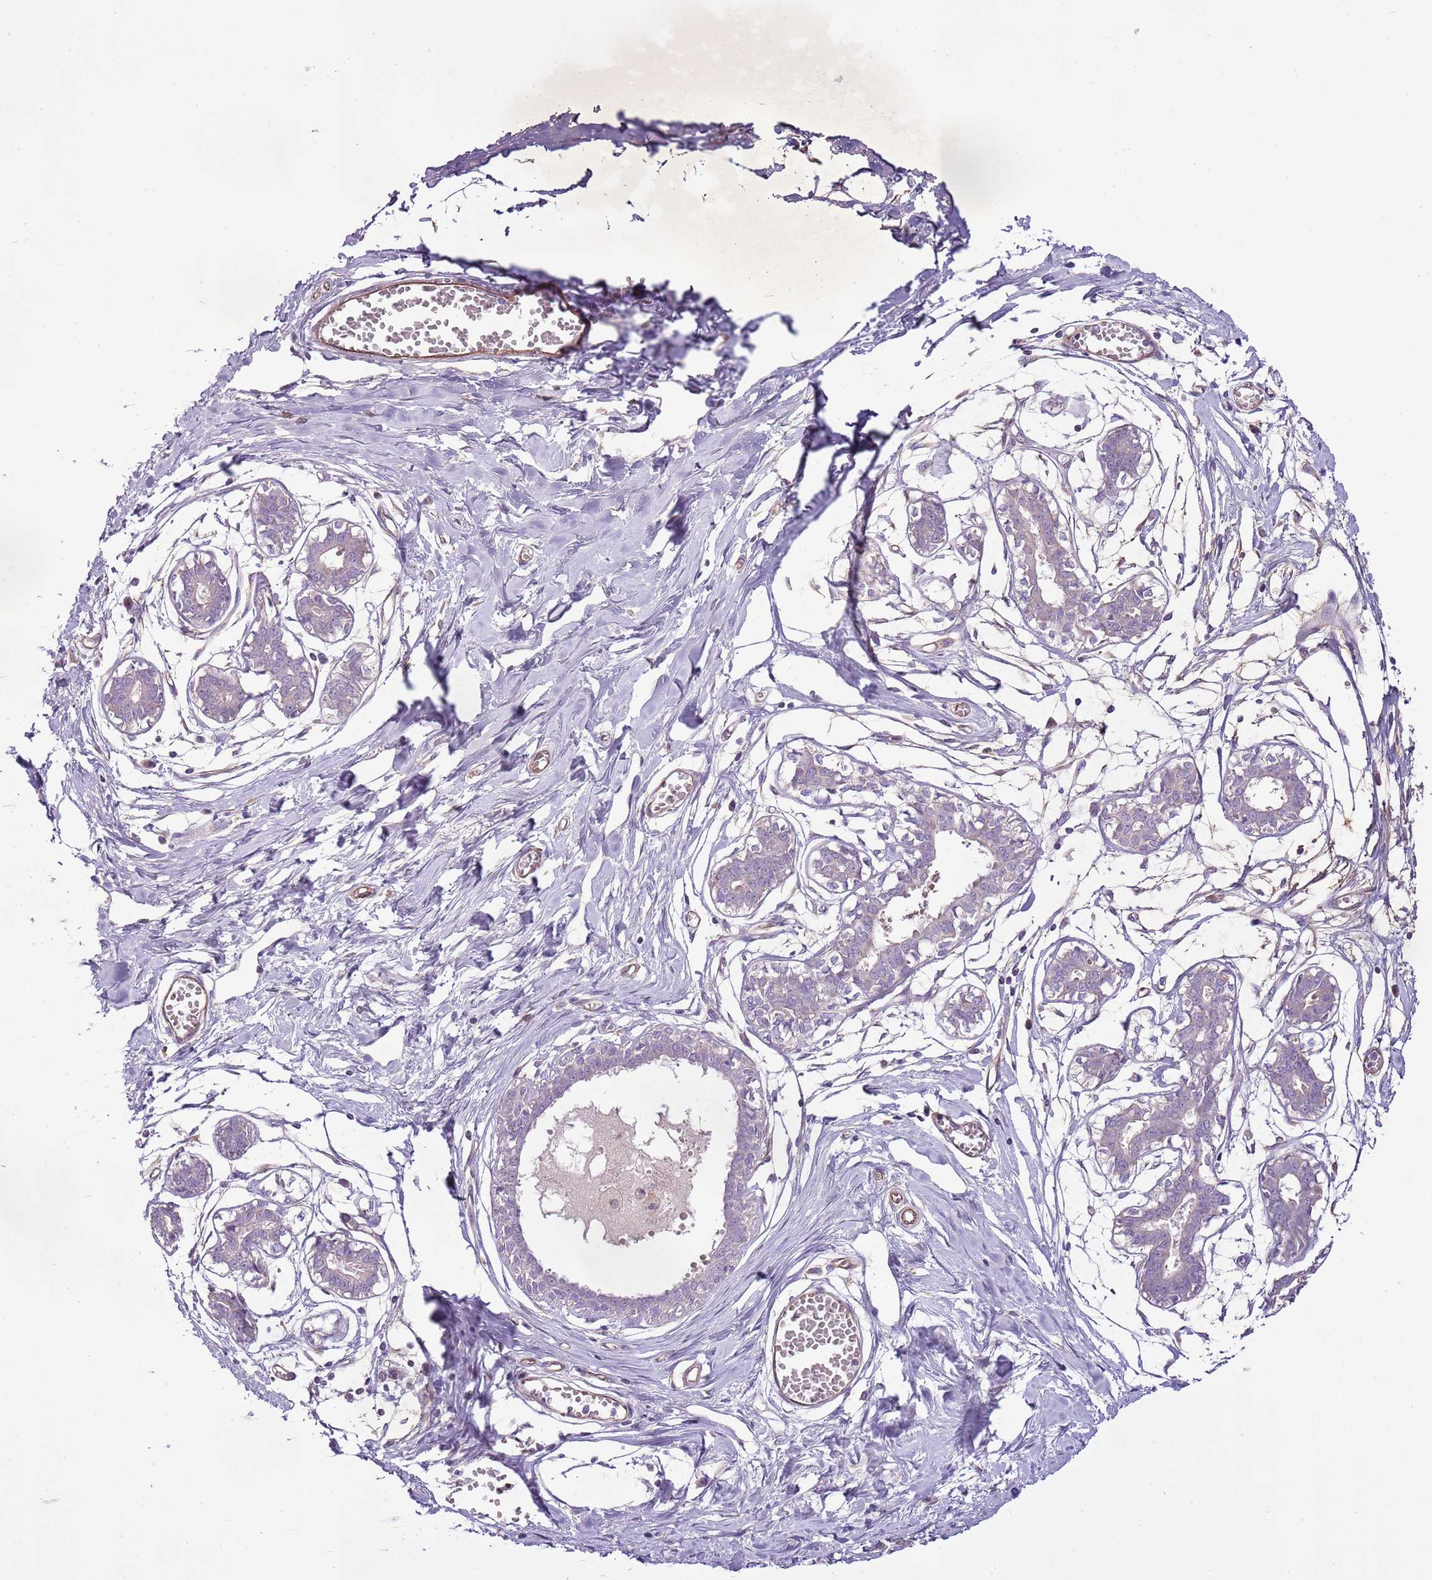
{"staining": {"intensity": "negative", "quantity": "none", "location": "none"}, "tissue": "breast", "cell_type": "Adipocytes", "image_type": "normal", "snomed": [{"axis": "morphology", "description": "Normal tissue, NOS"}, {"axis": "topography", "description": "Breast"}], "caption": "The immunohistochemistry (IHC) image has no significant staining in adipocytes of breast.", "gene": "CMKLR1", "patient": {"sex": "female", "age": 27}}